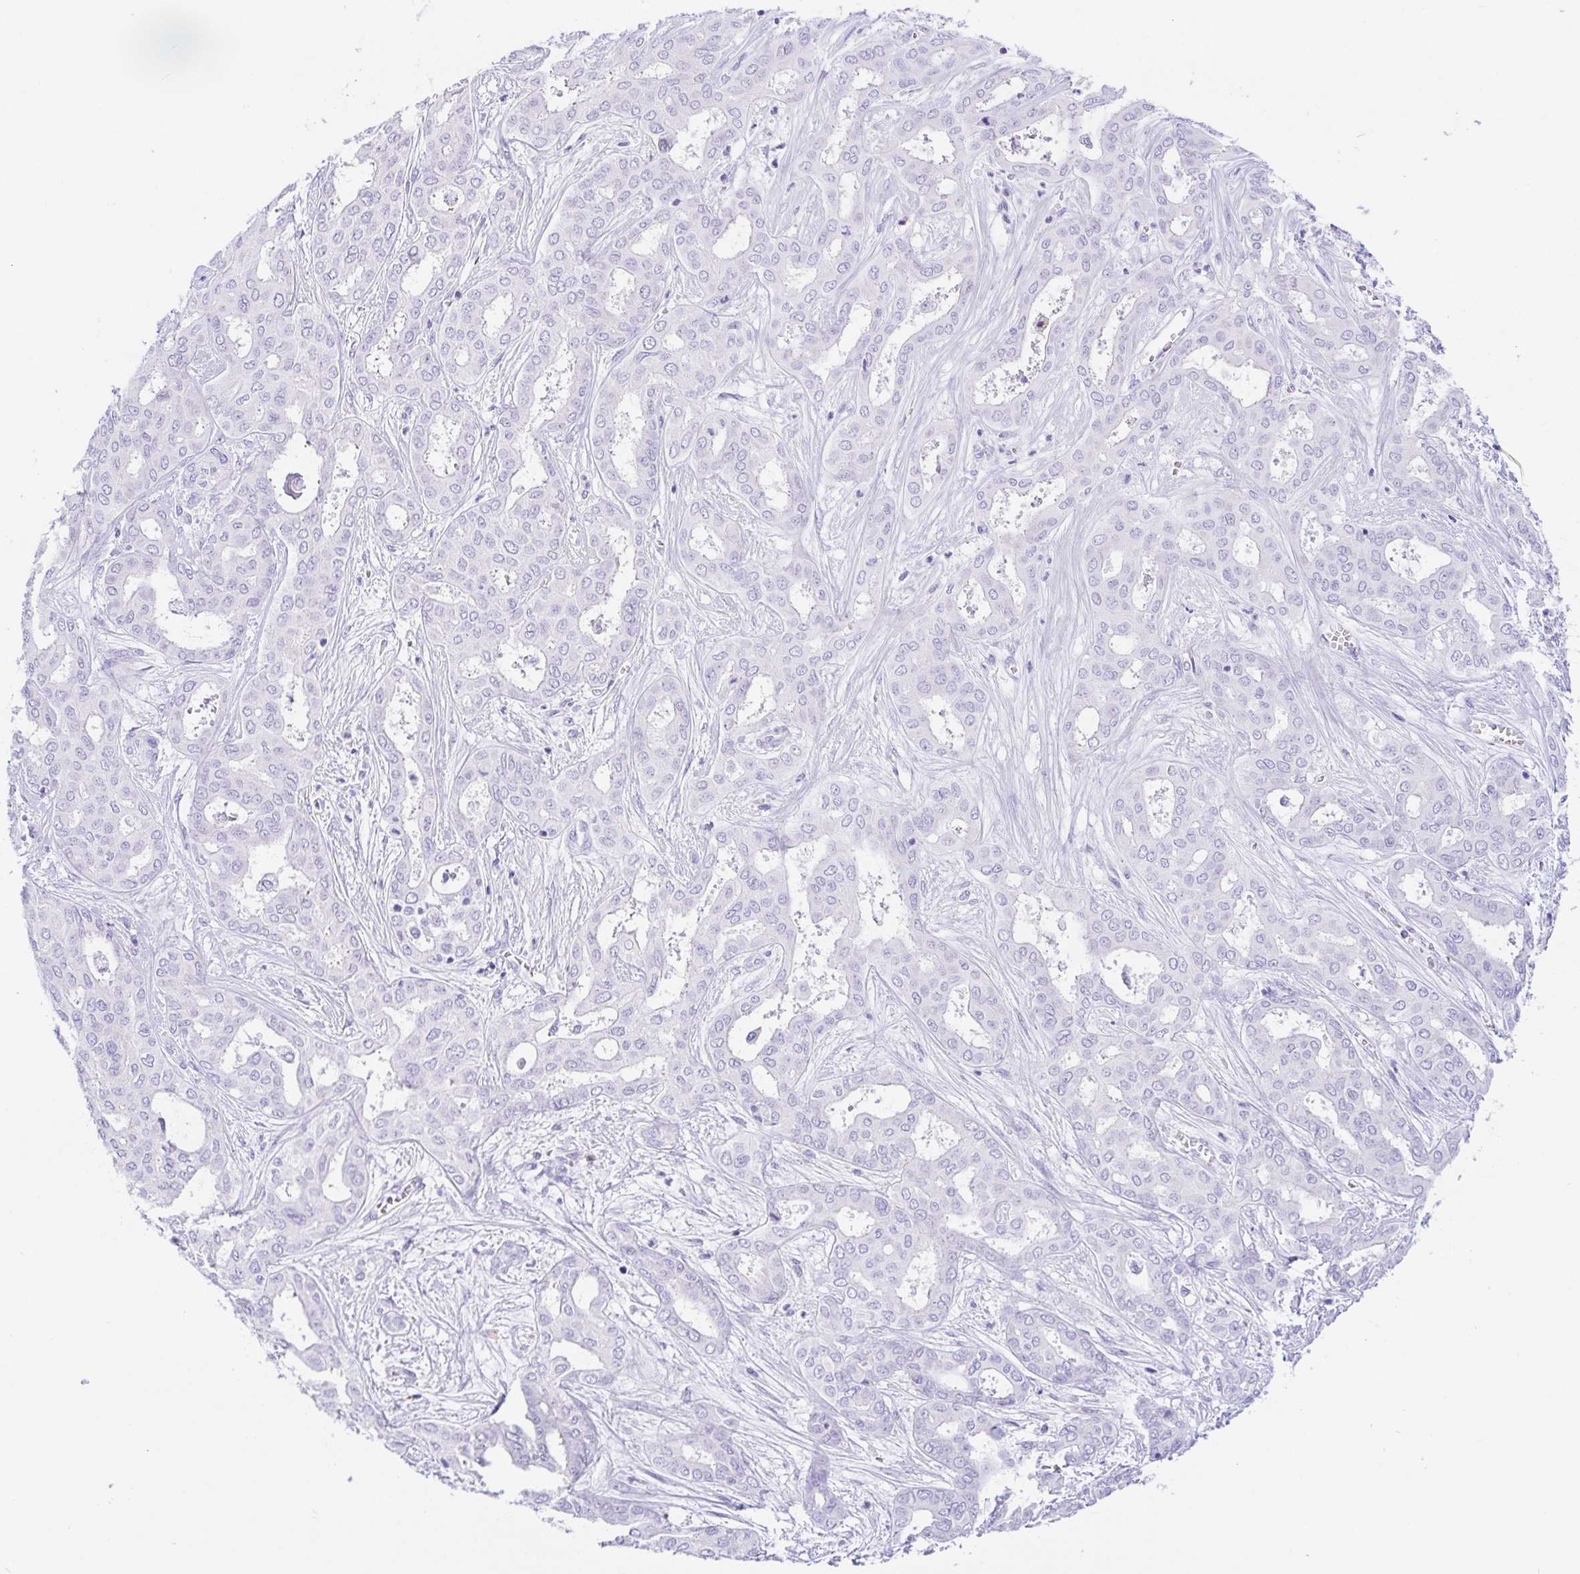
{"staining": {"intensity": "negative", "quantity": "none", "location": "none"}, "tissue": "liver cancer", "cell_type": "Tumor cells", "image_type": "cancer", "snomed": [{"axis": "morphology", "description": "Cholangiocarcinoma"}, {"axis": "topography", "description": "Liver"}], "caption": "Liver cancer was stained to show a protein in brown. There is no significant positivity in tumor cells.", "gene": "PAX8", "patient": {"sex": "female", "age": 64}}